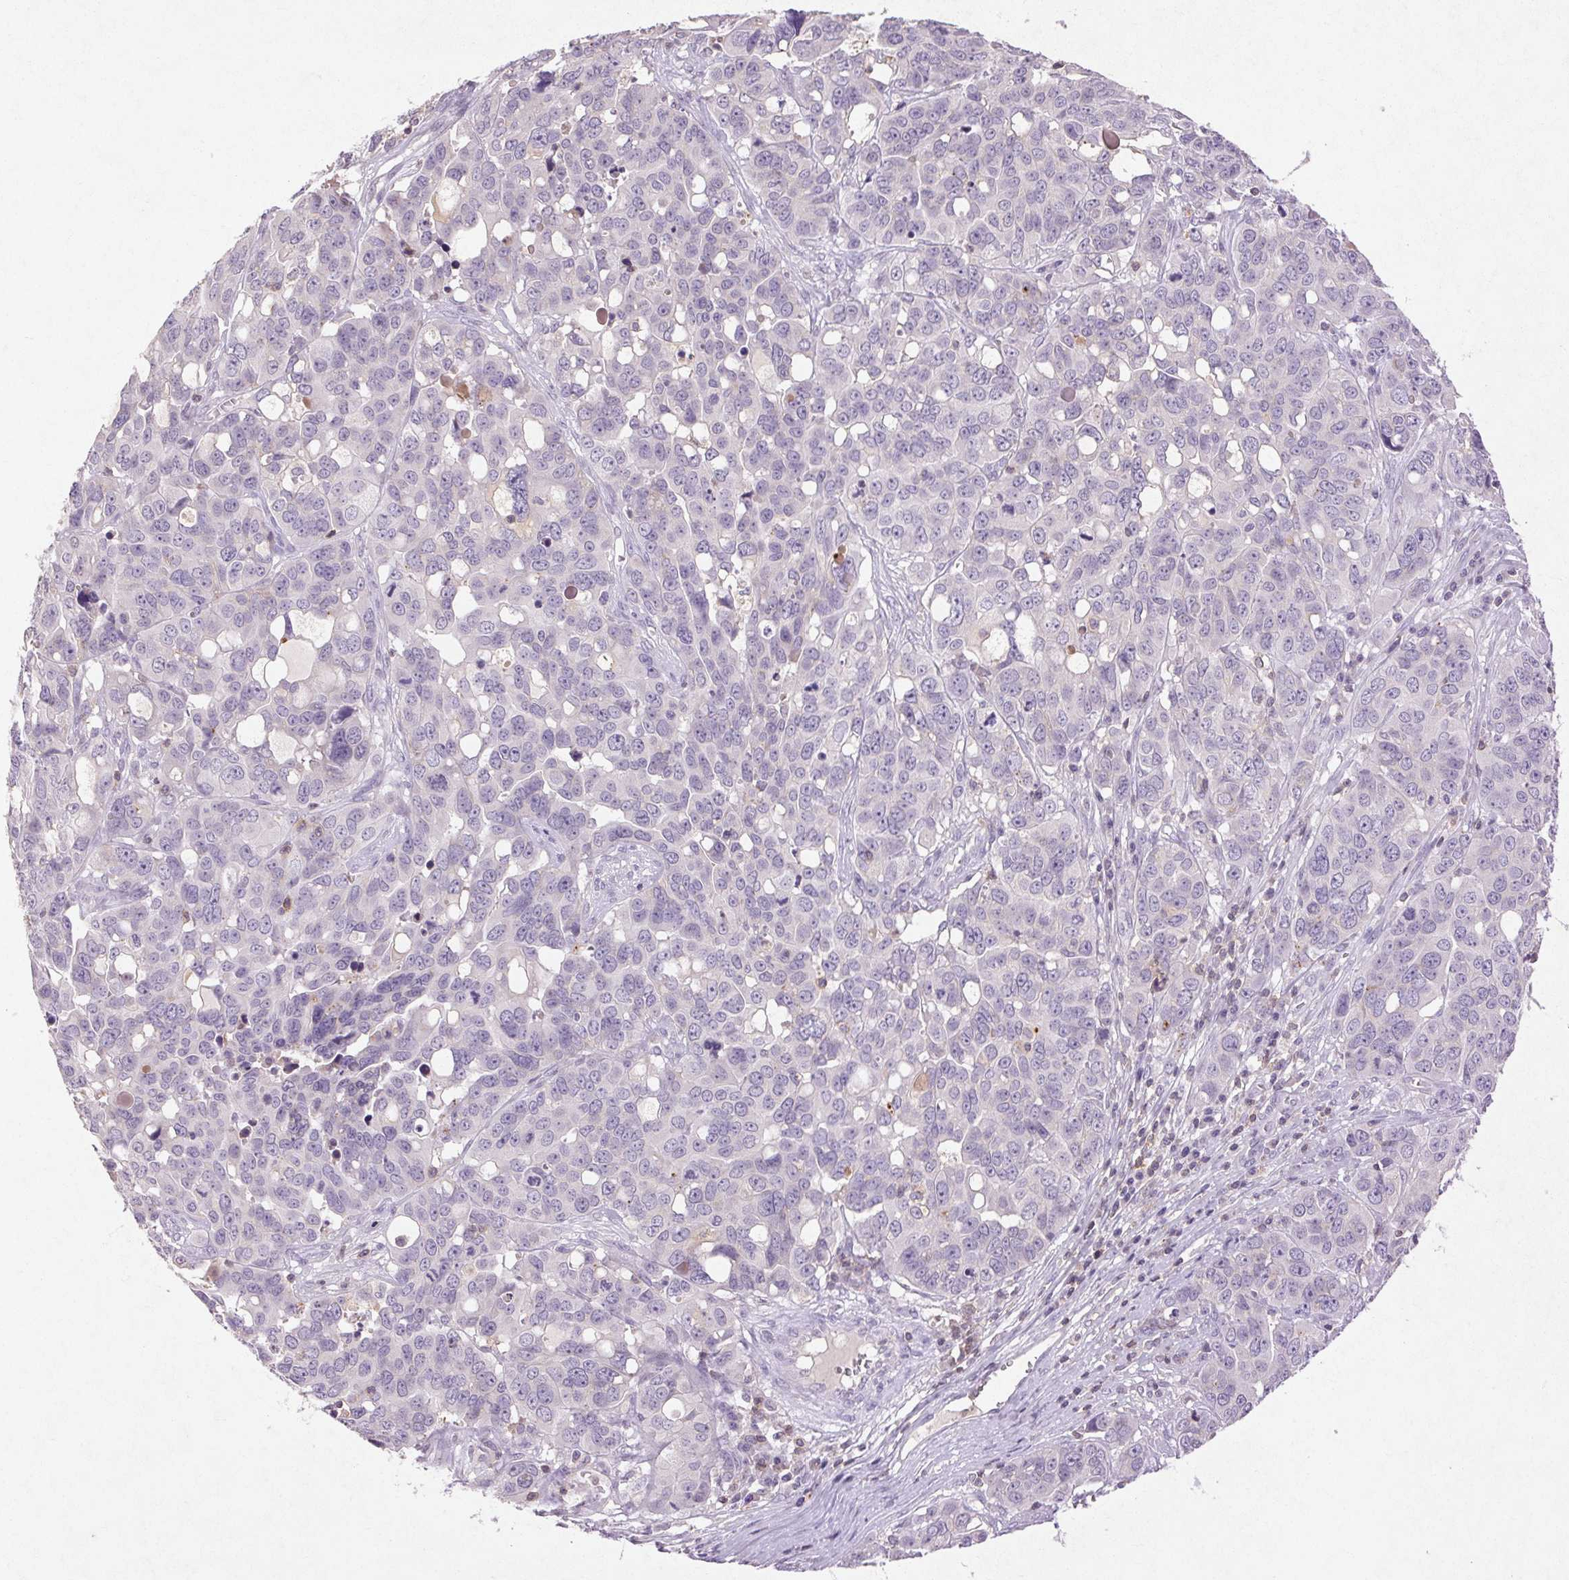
{"staining": {"intensity": "negative", "quantity": "none", "location": "none"}, "tissue": "ovarian cancer", "cell_type": "Tumor cells", "image_type": "cancer", "snomed": [{"axis": "morphology", "description": "Carcinoma, endometroid"}, {"axis": "topography", "description": "Ovary"}], "caption": "Endometroid carcinoma (ovarian) stained for a protein using immunohistochemistry (IHC) displays no positivity tumor cells.", "gene": "FNDC7", "patient": {"sex": "female", "age": 78}}